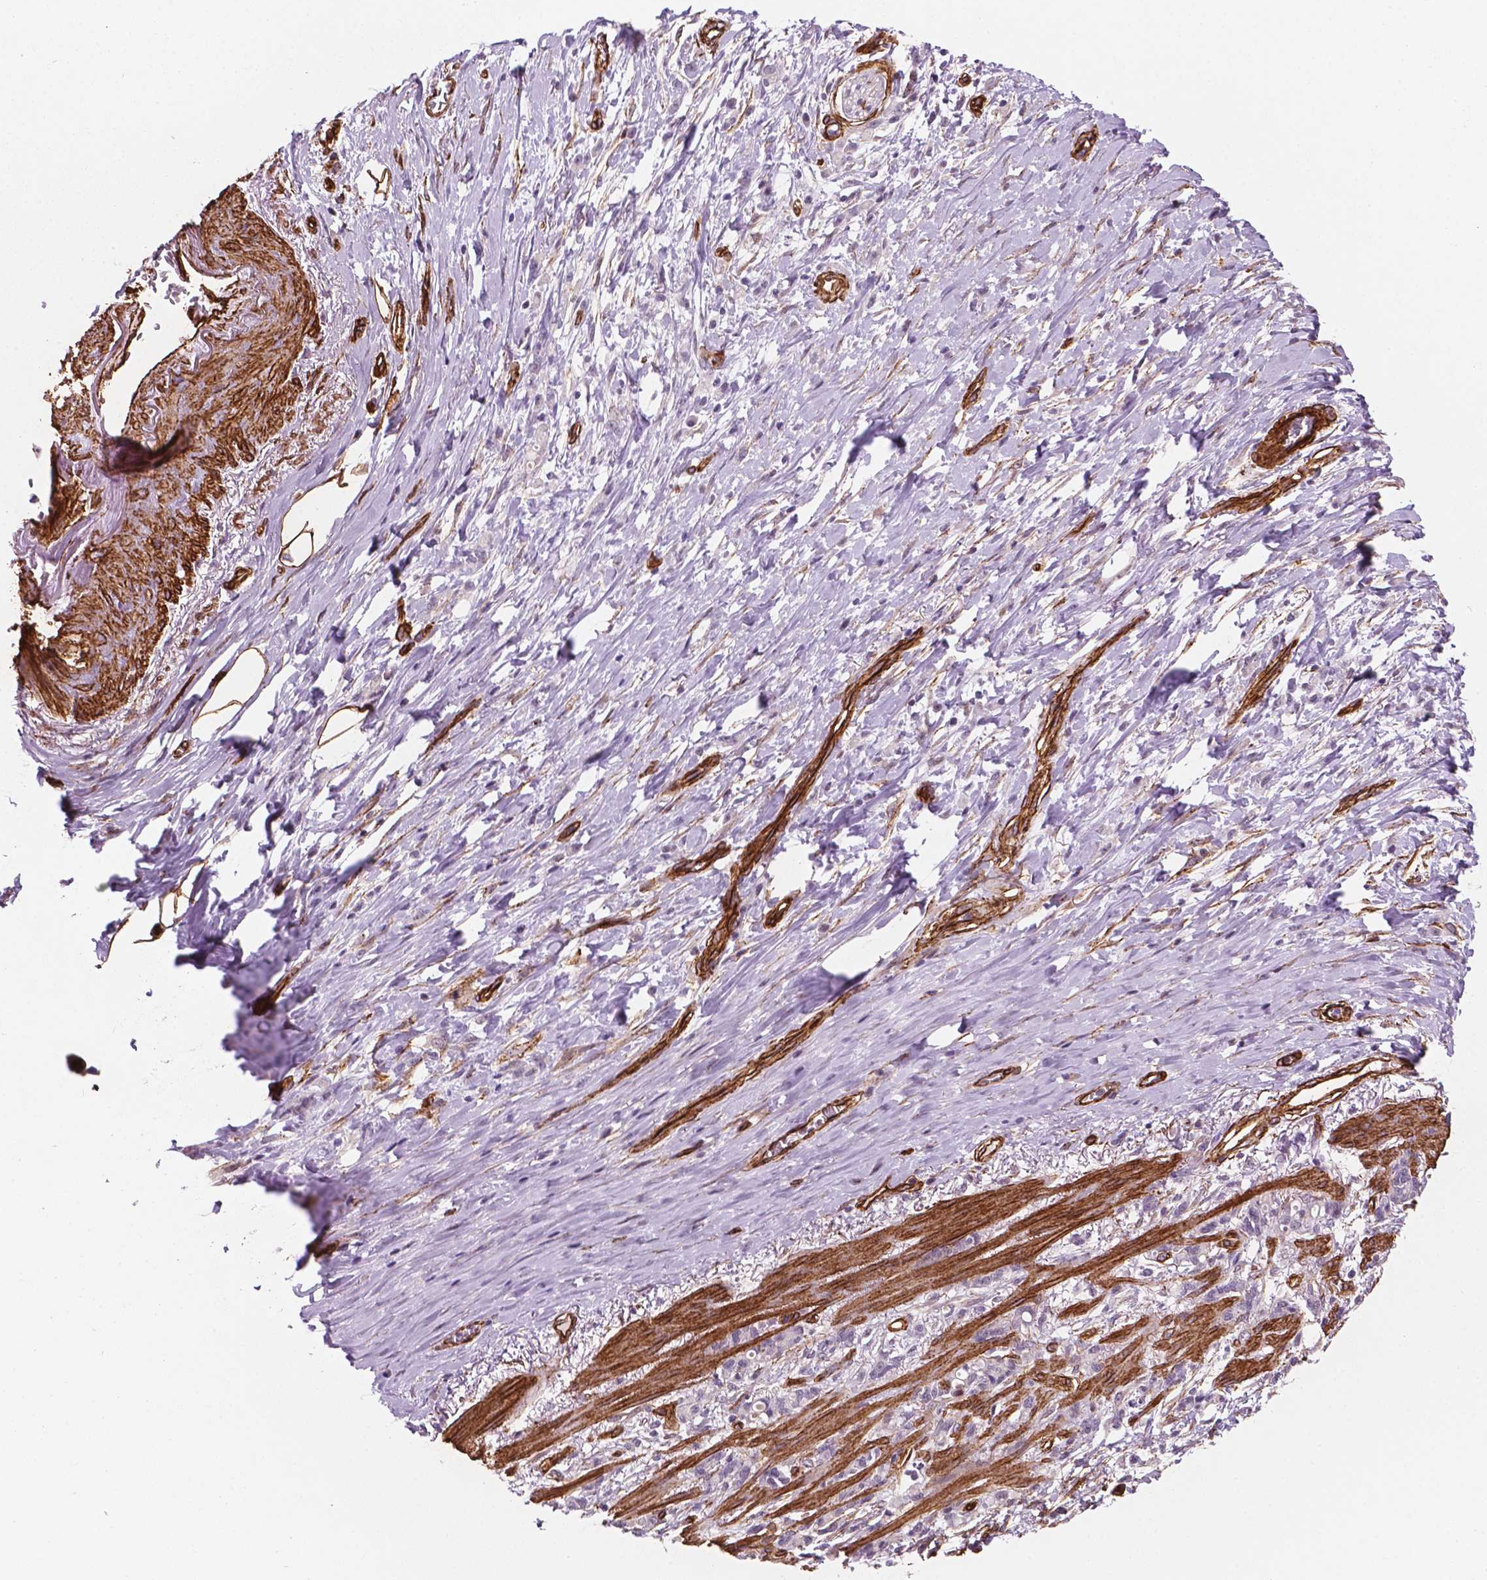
{"staining": {"intensity": "negative", "quantity": "none", "location": "none"}, "tissue": "stomach cancer", "cell_type": "Tumor cells", "image_type": "cancer", "snomed": [{"axis": "morphology", "description": "Adenocarcinoma, NOS"}, {"axis": "topography", "description": "Stomach"}], "caption": "IHC histopathology image of adenocarcinoma (stomach) stained for a protein (brown), which shows no expression in tumor cells. (DAB (3,3'-diaminobenzidine) IHC visualized using brightfield microscopy, high magnification).", "gene": "EGFL8", "patient": {"sex": "female", "age": 84}}